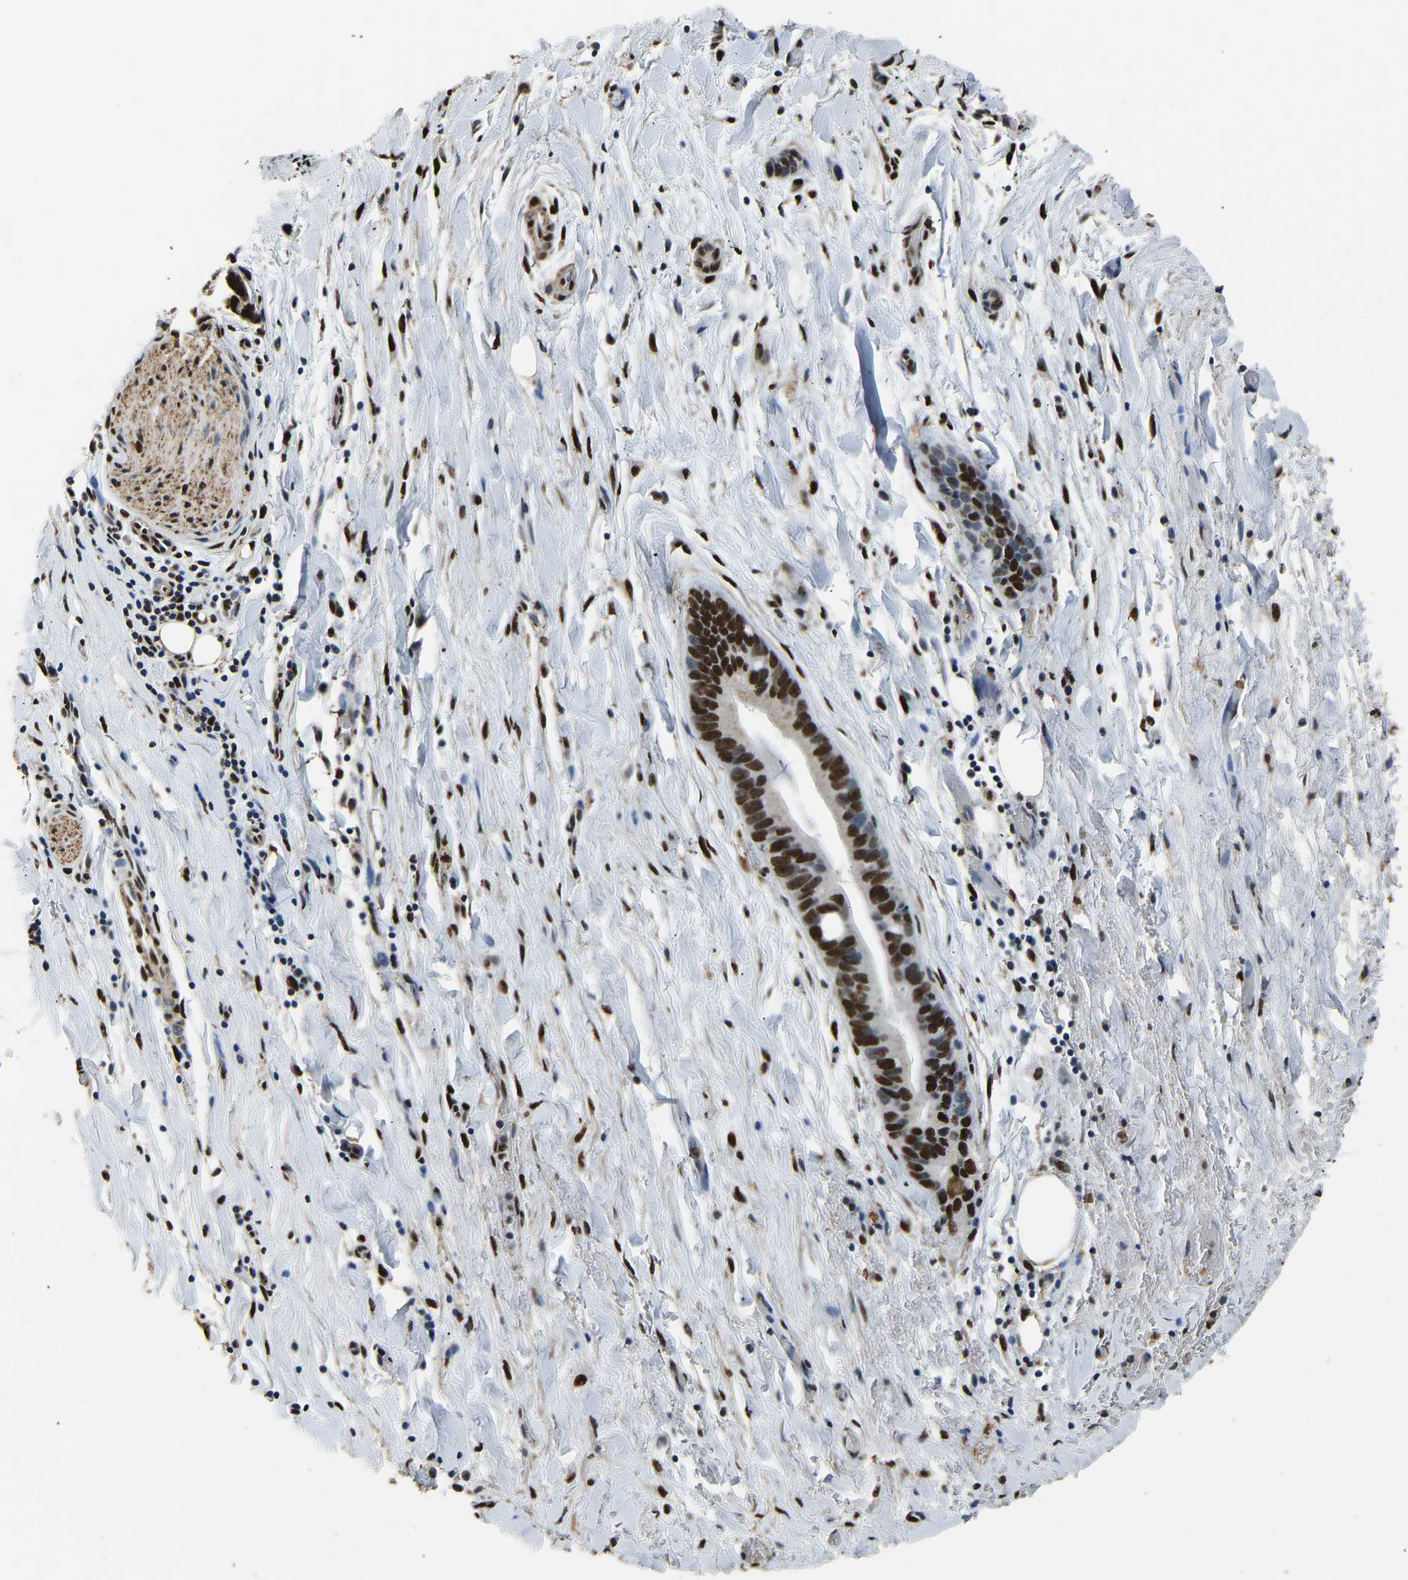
{"staining": {"intensity": "strong", "quantity": ">75%", "location": "nuclear"}, "tissue": "liver cancer", "cell_type": "Tumor cells", "image_type": "cancer", "snomed": [{"axis": "morphology", "description": "Cholangiocarcinoma"}, {"axis": "topography", "description": "Liver"}], "caption": "The micrograph demonstrates a brown stain indicating the presence of a protein in the nuclear of tumor cells in cholangiocarcinoma (liver). The staining was performed using DAB (3,3'-diaminobenzidine) to visualize the protein expression in brown, while the nuclei were stained in blue with hematoxylin (Magnification: 20x).", "gene": "SAFB", "patient": {"sex": "female", "age": 55}}